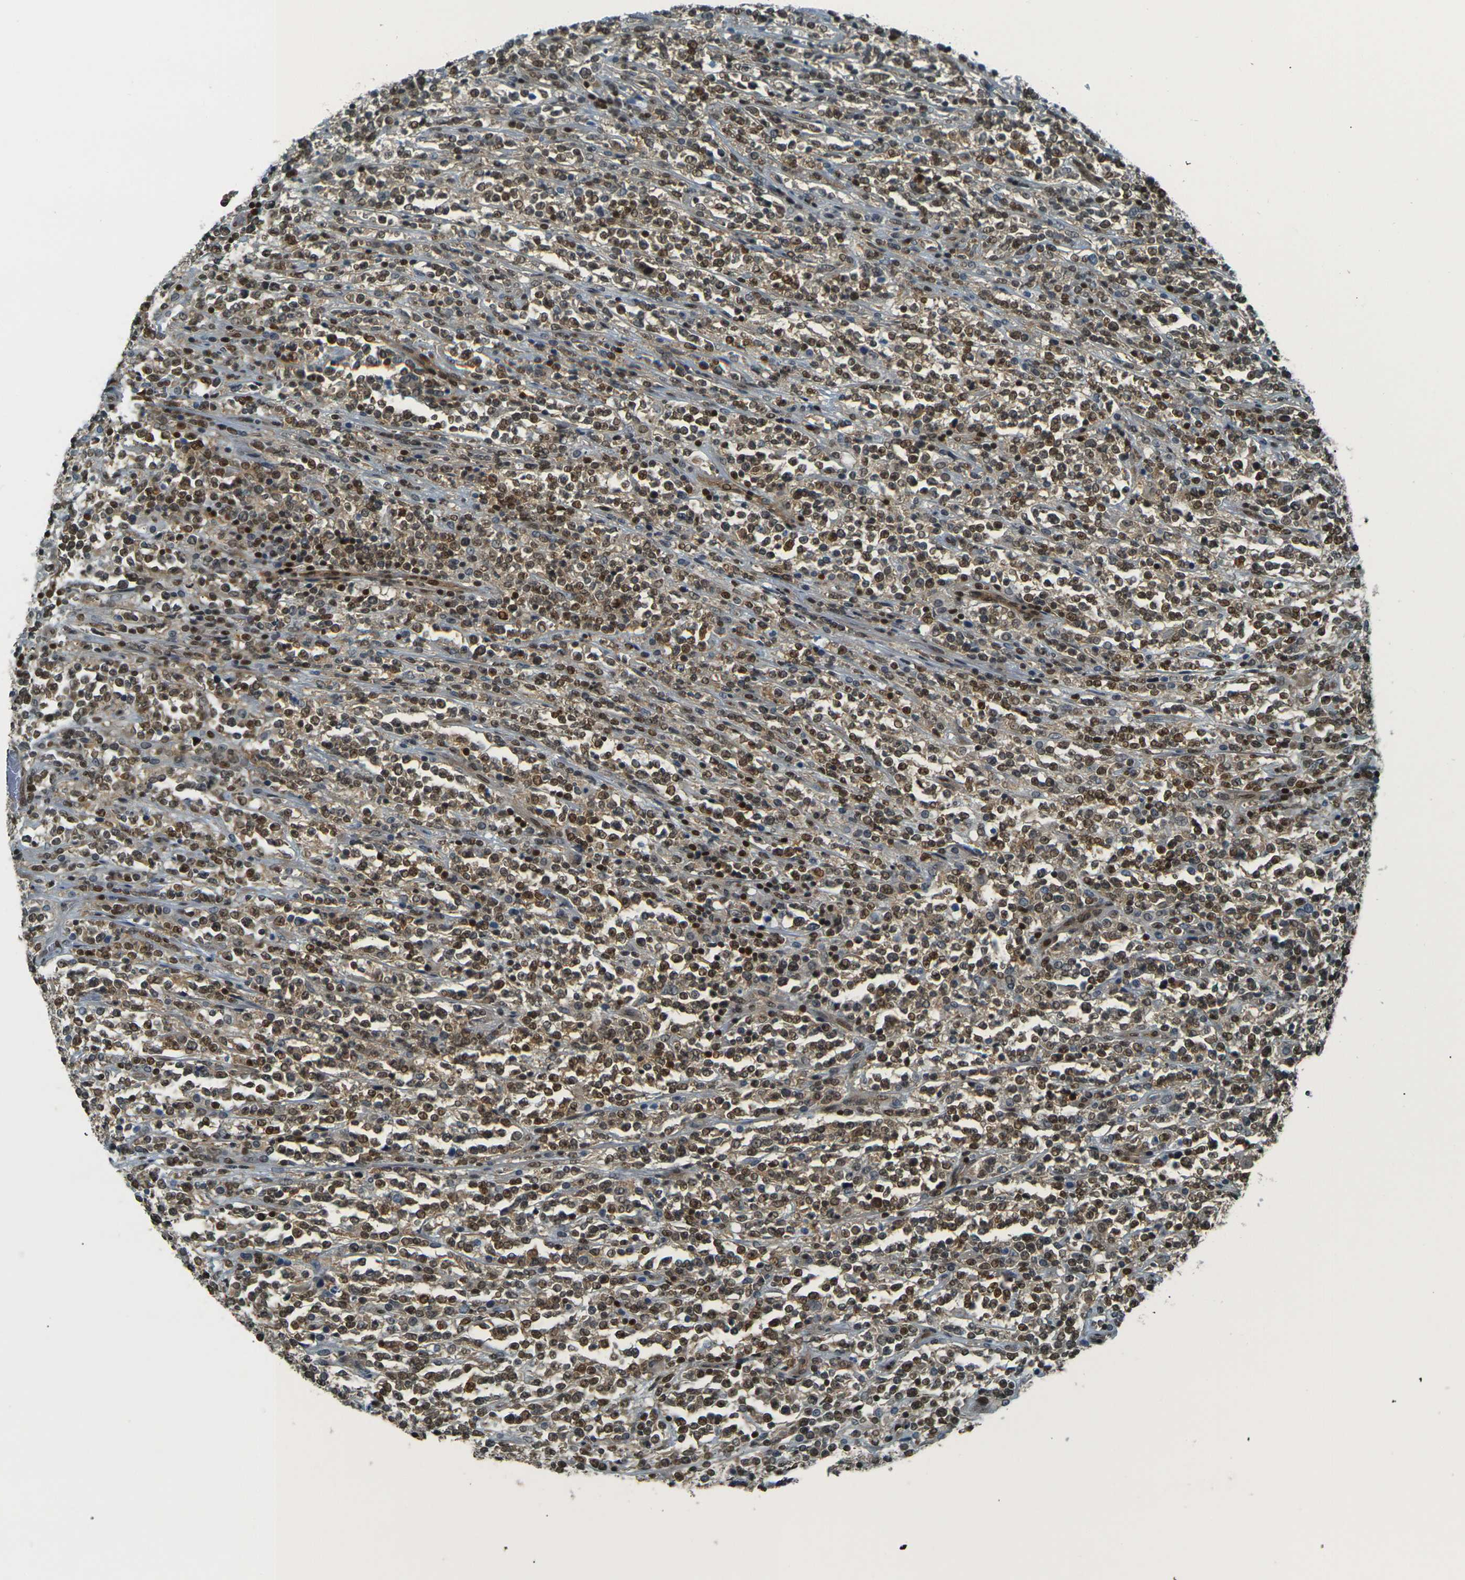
{"staining": {"intensity": "moderate", "quantity": ">75%", "location": "nuclear"}, "tissue": "lymphoma", "cell_type": "Tumor cells", "image_type": "cancer", "snomed": [{"axis": "morphology", "description": "Malignant lymphoma, non-Hodgkin's type, High grade"}, {"axis": "topography", "description": "Soft tissue"}], "caption": "Immunohistochemical staining of human malignant lymphoma, non-Hodgkin's type (high-grade) reveals medium levels of moderate nuclear protein positivity in about >75% of tumor cells.", "gene": "NHEJ1", "patient": {"sex": "male", "age": 18}}